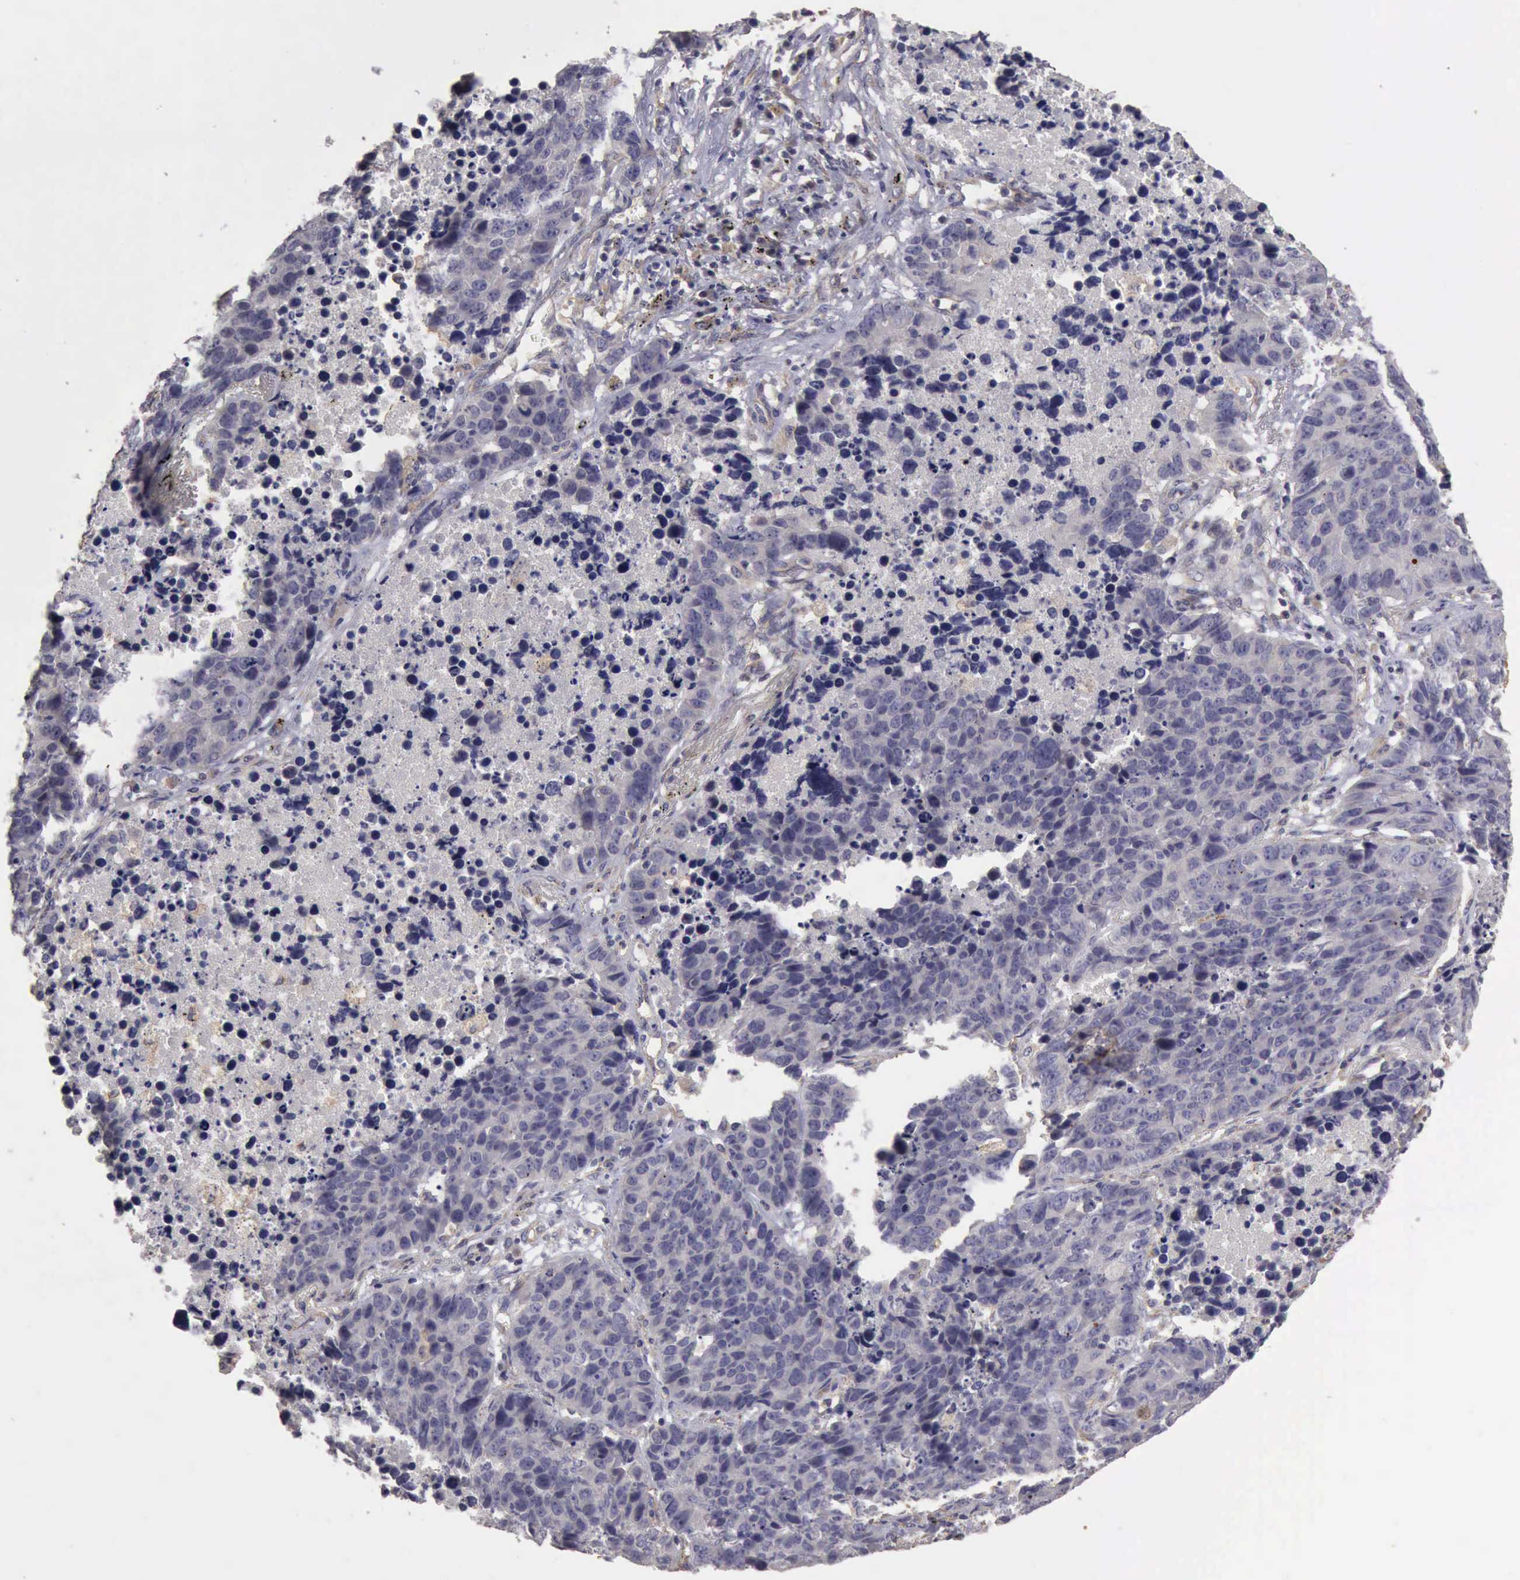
{"staining": {"intensity": "negative", "quantity": "none", "location": "none"}, "tissue": "lung cancer", "cell_type": "Tumor cells", "image_type": "cancer", "snomed": [{"axis": "morphology", "description": "Carcinoid, malignant, NOS"}, {"axis": "topography", "description": "Lung"}], "caption": "There is no significant positivity in tumor cells of lung carcinoid (malignant).", "gene": "BMX", "patient": {"sex": "male", "age": 60}}